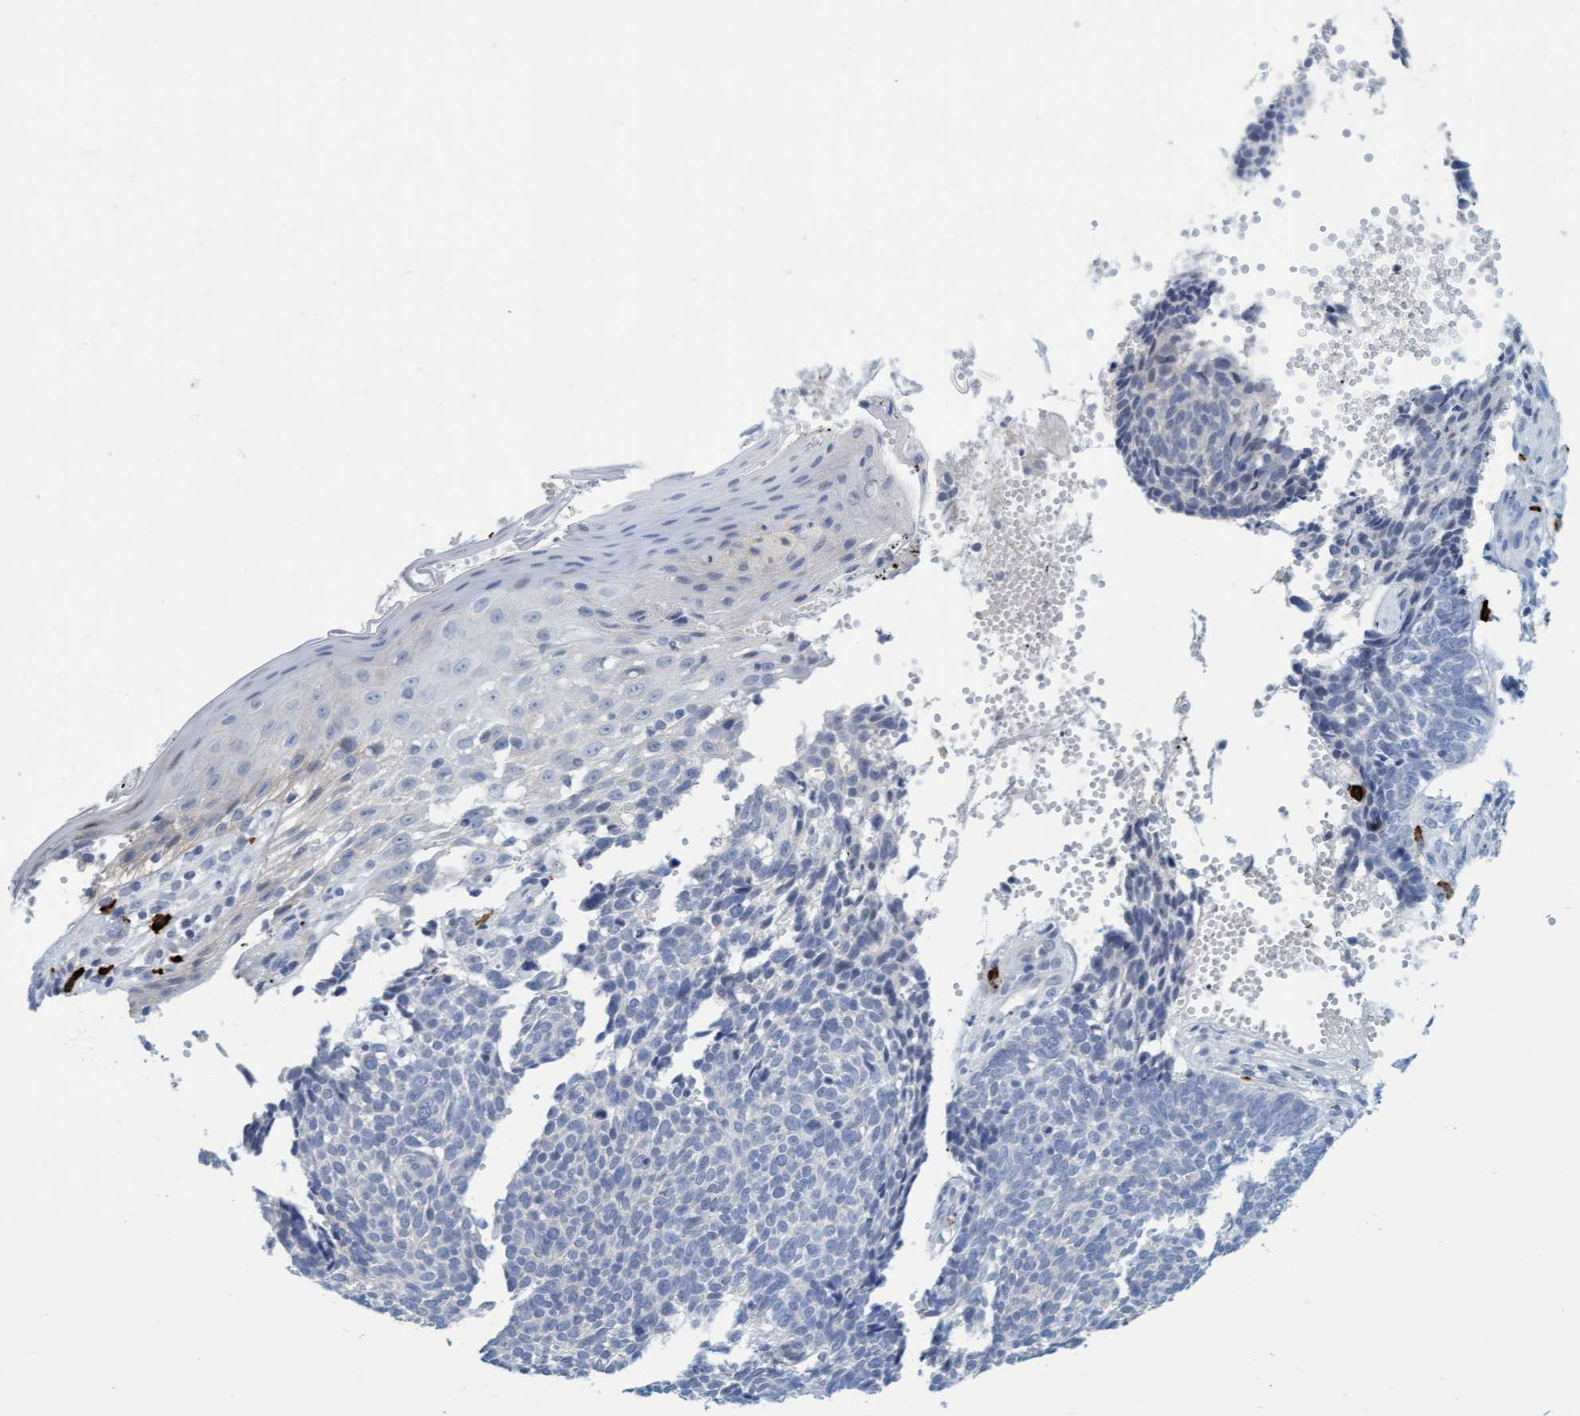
{"staining": {"intensity": "negative", "quantity": "none", "location": "none"}, "tissue": "skin cancer", "cell_type": "Tumor cells", "image_type": "cancer", "snomed": [{"axis": "morphology", "description": "Basal cell carcinoma"}, {"axis": "topography", "description": "Skin"}], "caption": "Immunohistochemistry of human skin cancer (basal cell carcinoma) reveals no staining in tumor cells.", "gene": "CPA3", "patient": {"sex": "male", "age": 84}}